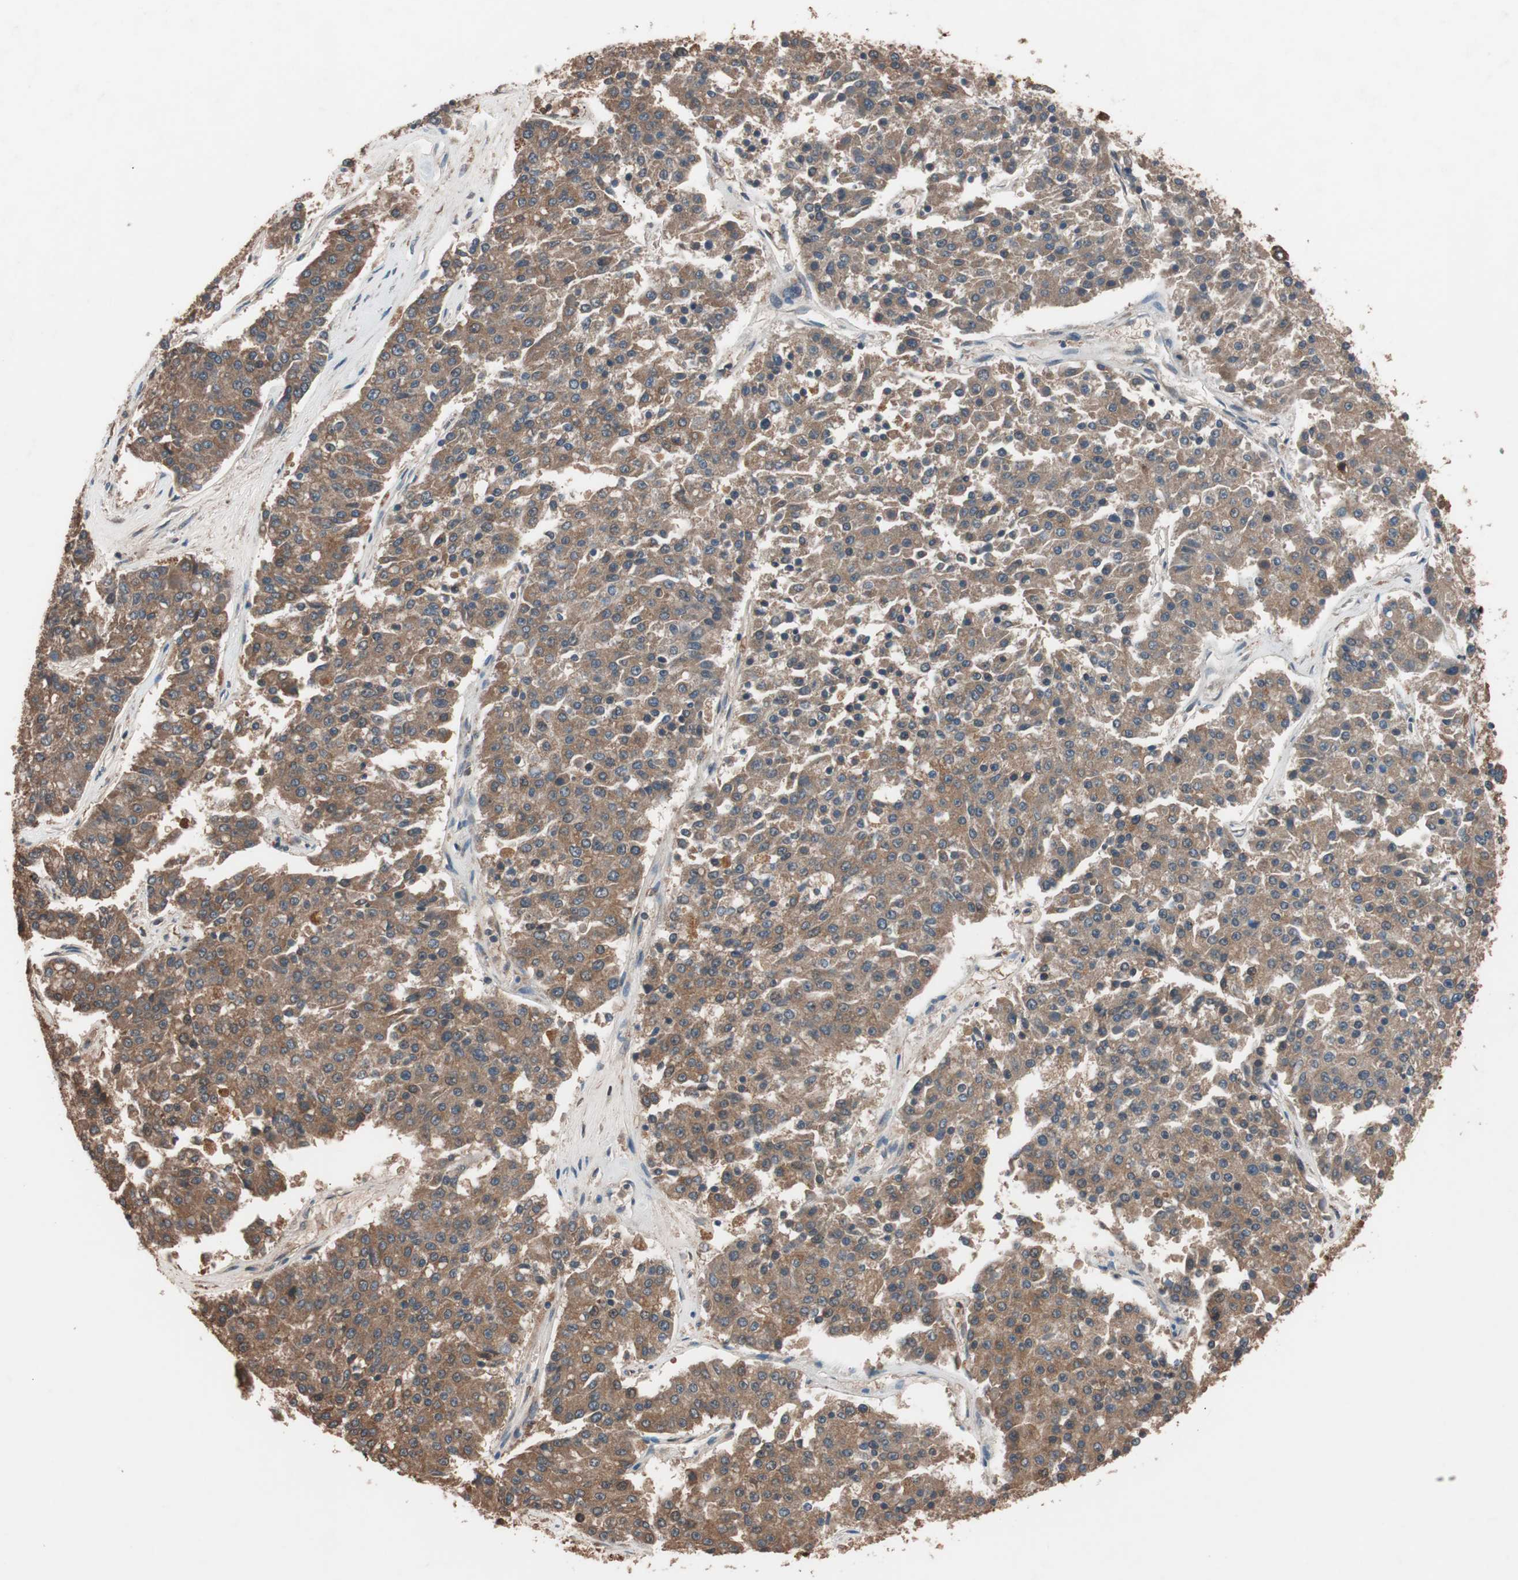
{"staining": {"intensity": "moderate", "quantity": ">75%", "location": "cytoplasmic/membranous"}, "tissue": "pancreatic cancer", "cell_type": "Tumor cells", "image_type": "cancer", "snomed": [{"axis": "morphology", "description": "Adenocarcinoma, NOS"}, {"axis": "topography", "description": "Pancreas"}], "caption": "Immunohistochemical staining of human pancreatic cancer demonstrates medium levels of moderate cytoplasmic/membranous expression in about >75% of tumor cells.", "gene": "GLYCTK", "patient": {"sex": "male", "age": 50}}